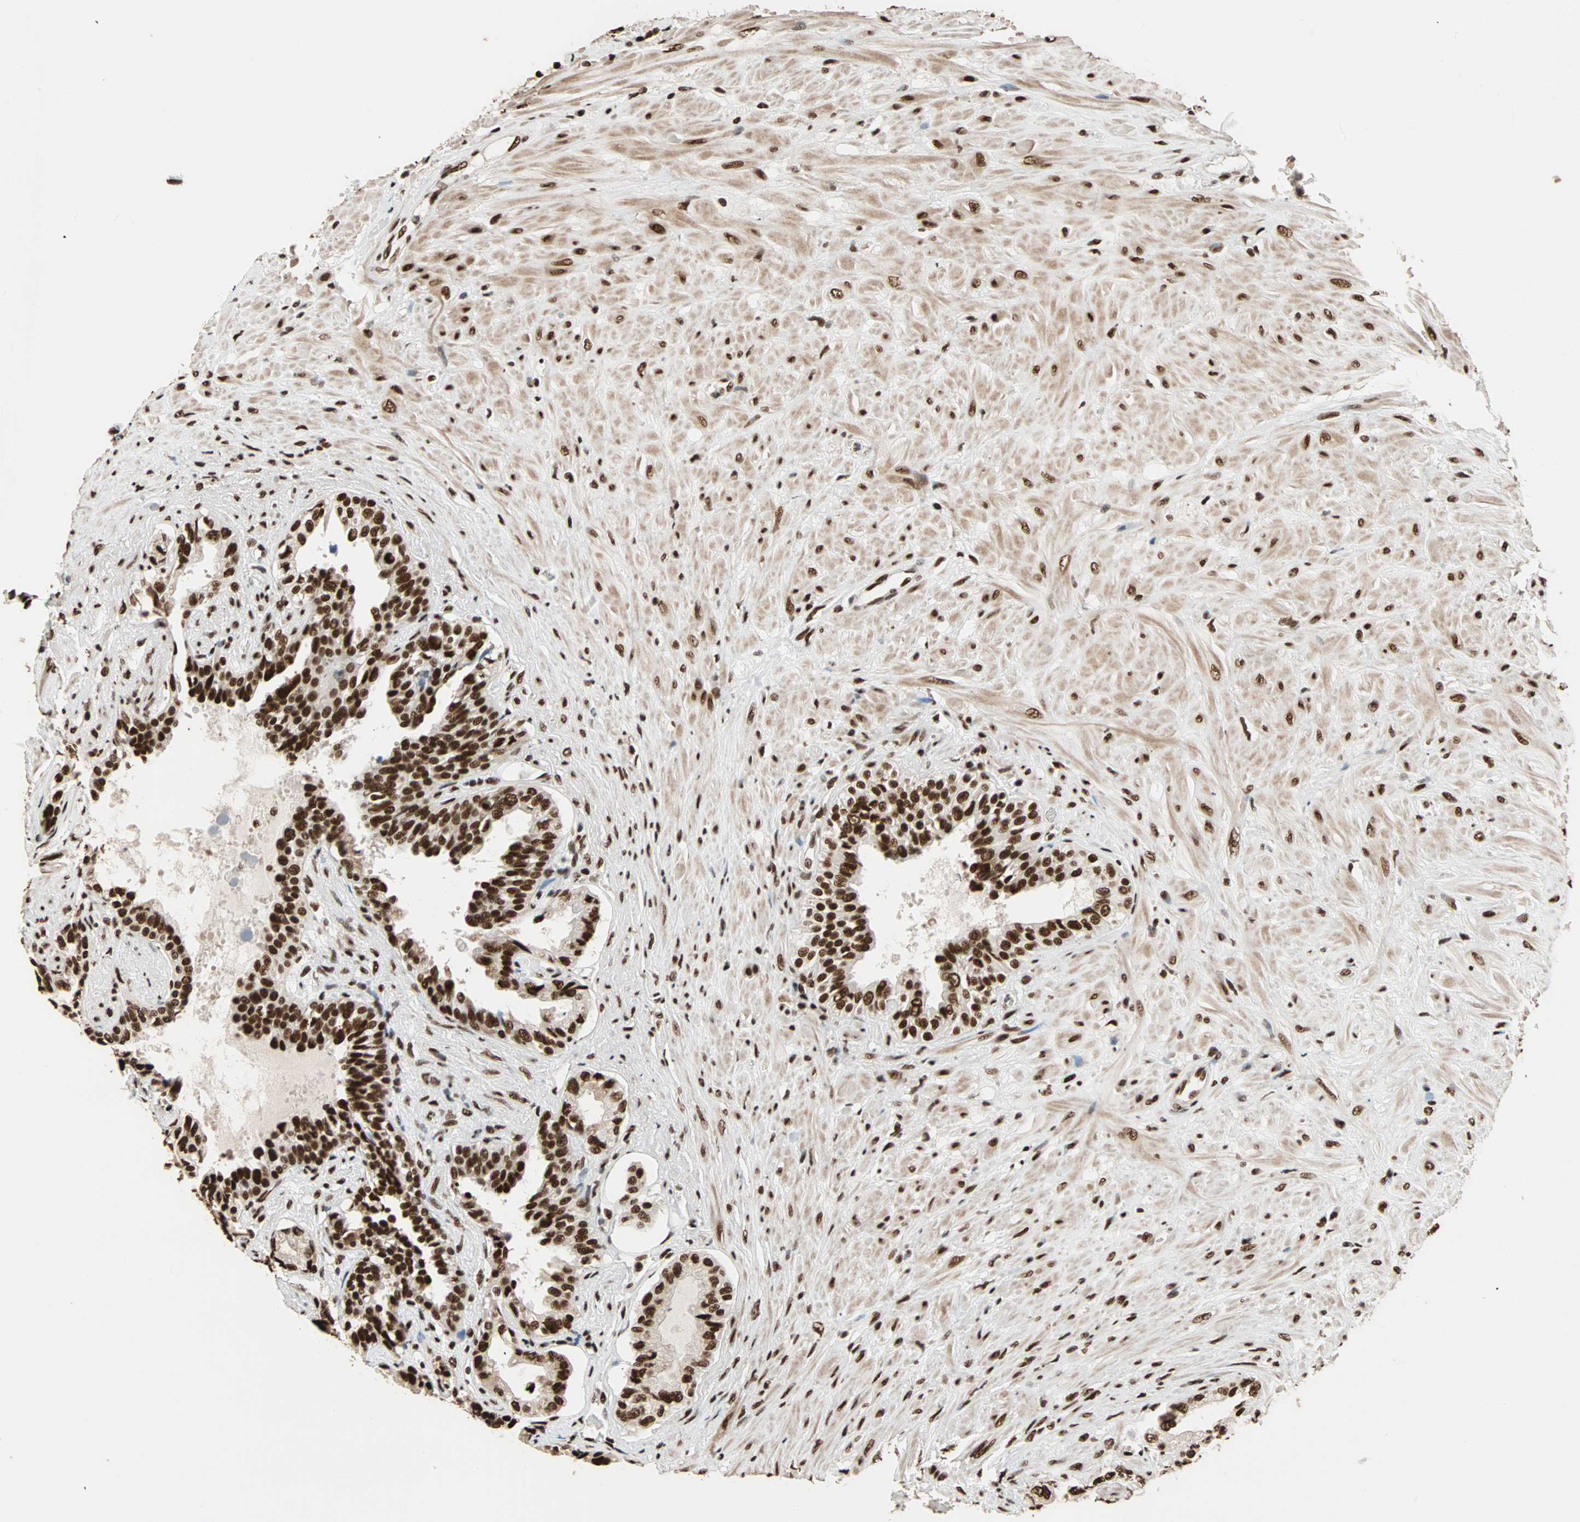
{"staining": {"intensity": "strong", "quantity": ">75%", "location": "nuclear"}, "tissue": "seminal vesicle", "cell_type": "Glandular cells", "image_type": "normal", "snomed": [{"axis": "morphology", "description": "Normal tissue, NOS"}, {"axis": "topography", "description": "Seminal veicle"}], "caption": "Benign seminal vesicle demonstrates strong nuclear staining in about >75% of glandular cells.", "gene": "ILF2", "patient": {"sex": "male", "age": 61}}